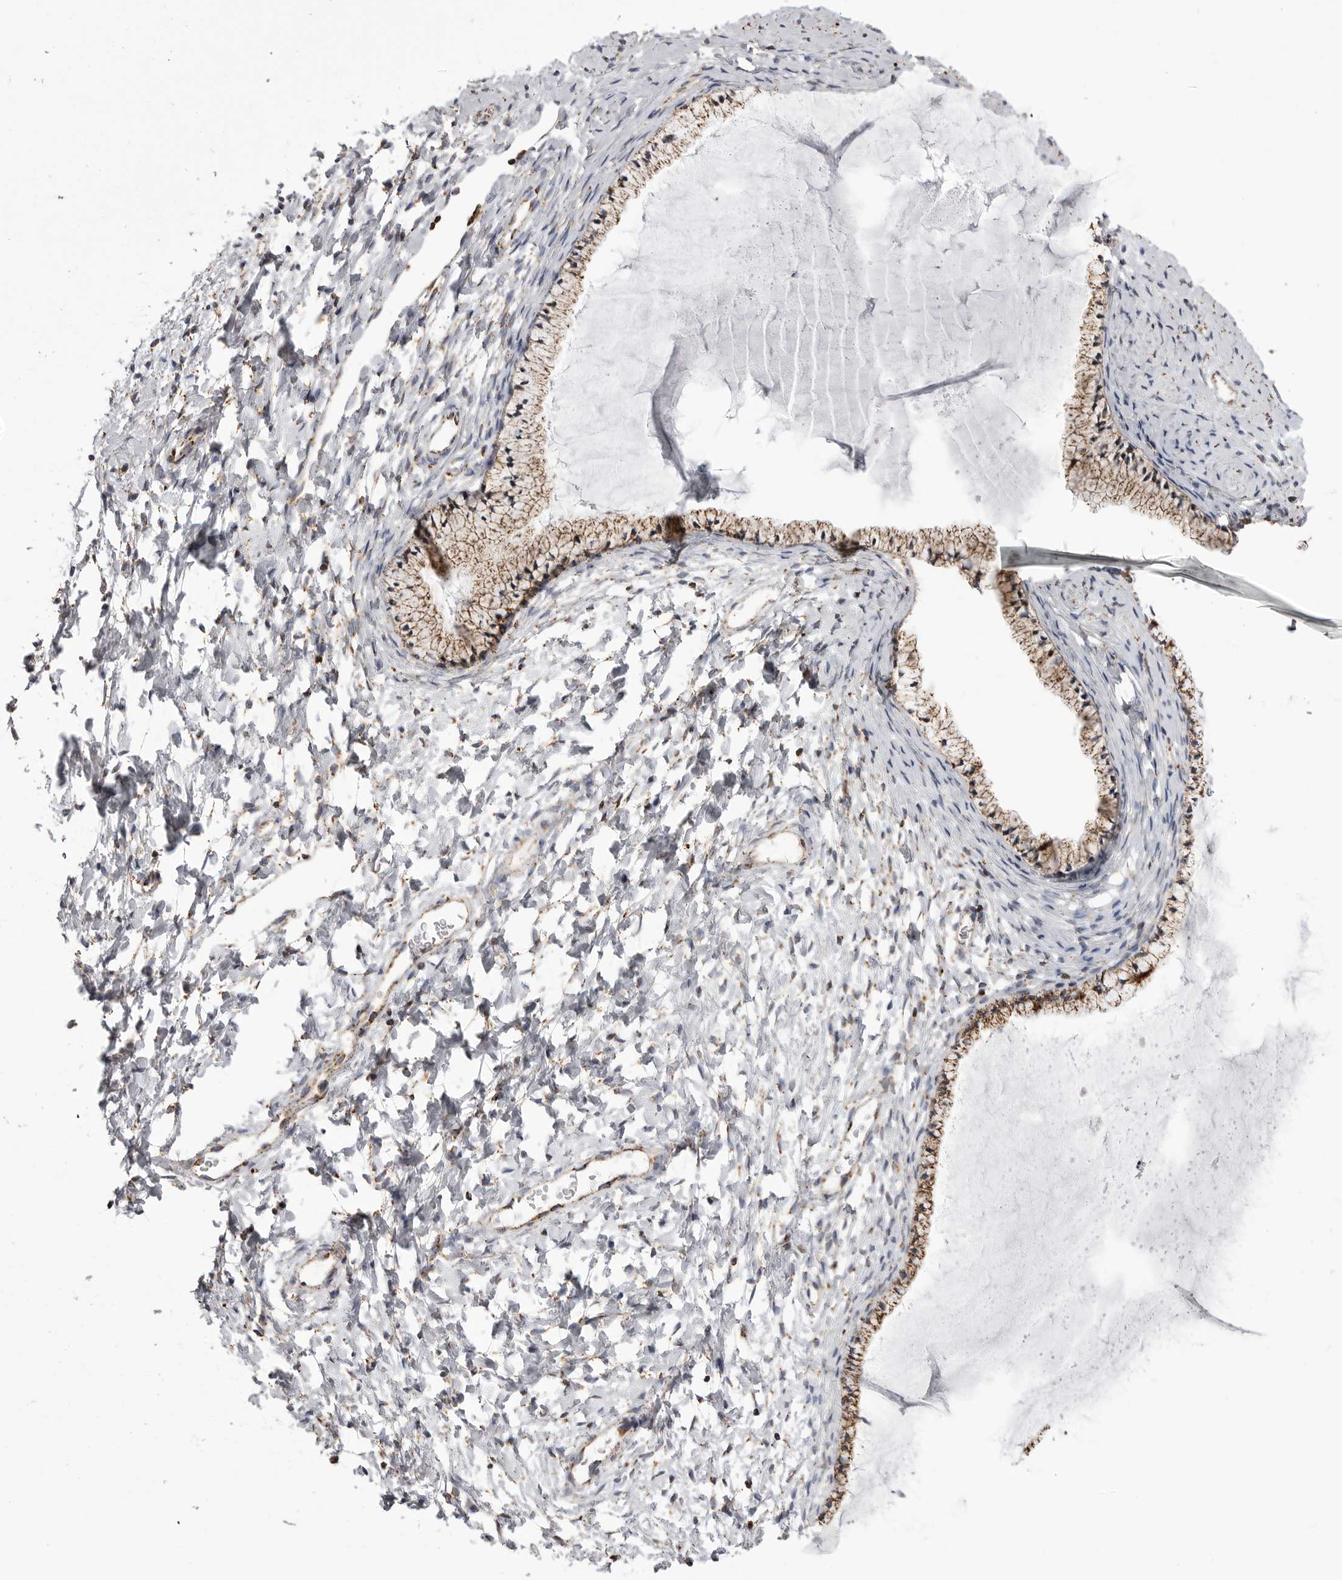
{"staining": {"intensity": "moderate", "quantity": ">75%", "location": "cytoplasmic/membranous"}, "tissue": "cervix", "cell_type": "Glandular cells", "image_type": "normal", "snomed": [{"axis": "morphology", "description": "Normal tissue, NOS"}, {"axis": "topography", "description": "Cervix"}], "caption": "Benign cervix displays moderate cytoplasmic/membranous expression in about >75% of glandular cells, visualized by immunohistochemistry. Immunohistochemistry stains the protein of interest in brown and the nuclei are stained blue.", "gene": "TUFM", "patient": {"sex": "female", "age": 72}}